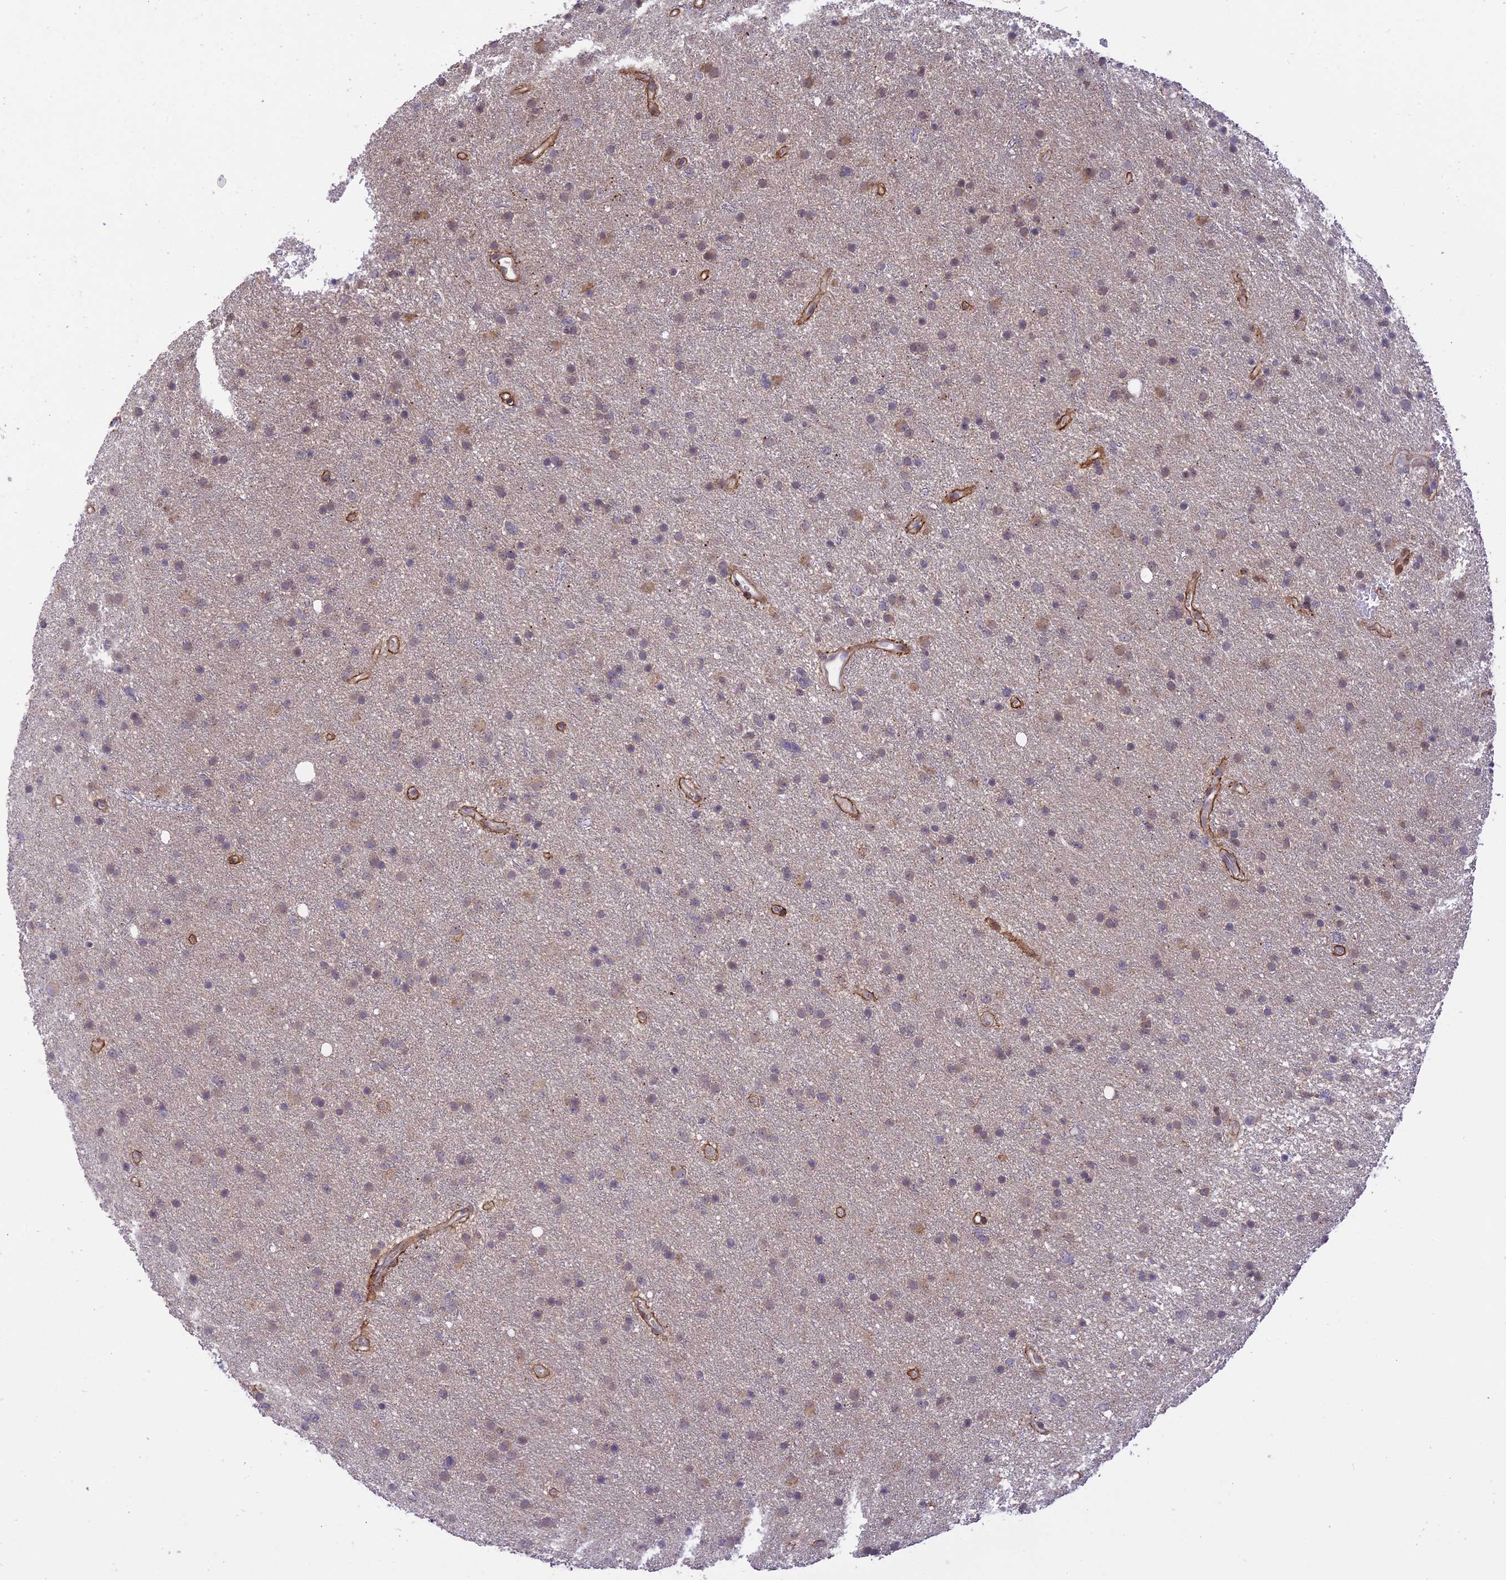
{"staining": {"intensity": "weak", "quantity": "25%-75%", "location": "cytoplasmic/membranous"}, "tissue": "glioma", "cell_type": "Tumor cells", "image_type": "cancer", "snomed": [{"axis": "morphology", "description": "Glioma, malignant, Low grade"}, {"axis": "topography", "description": "Cerebral cortex"}], "caption": "Glioma stained with a protein marker reveals weak staining in tumor cells.", "gene": "ZNF837", "patient": {"sex": "female", "age": 39}}